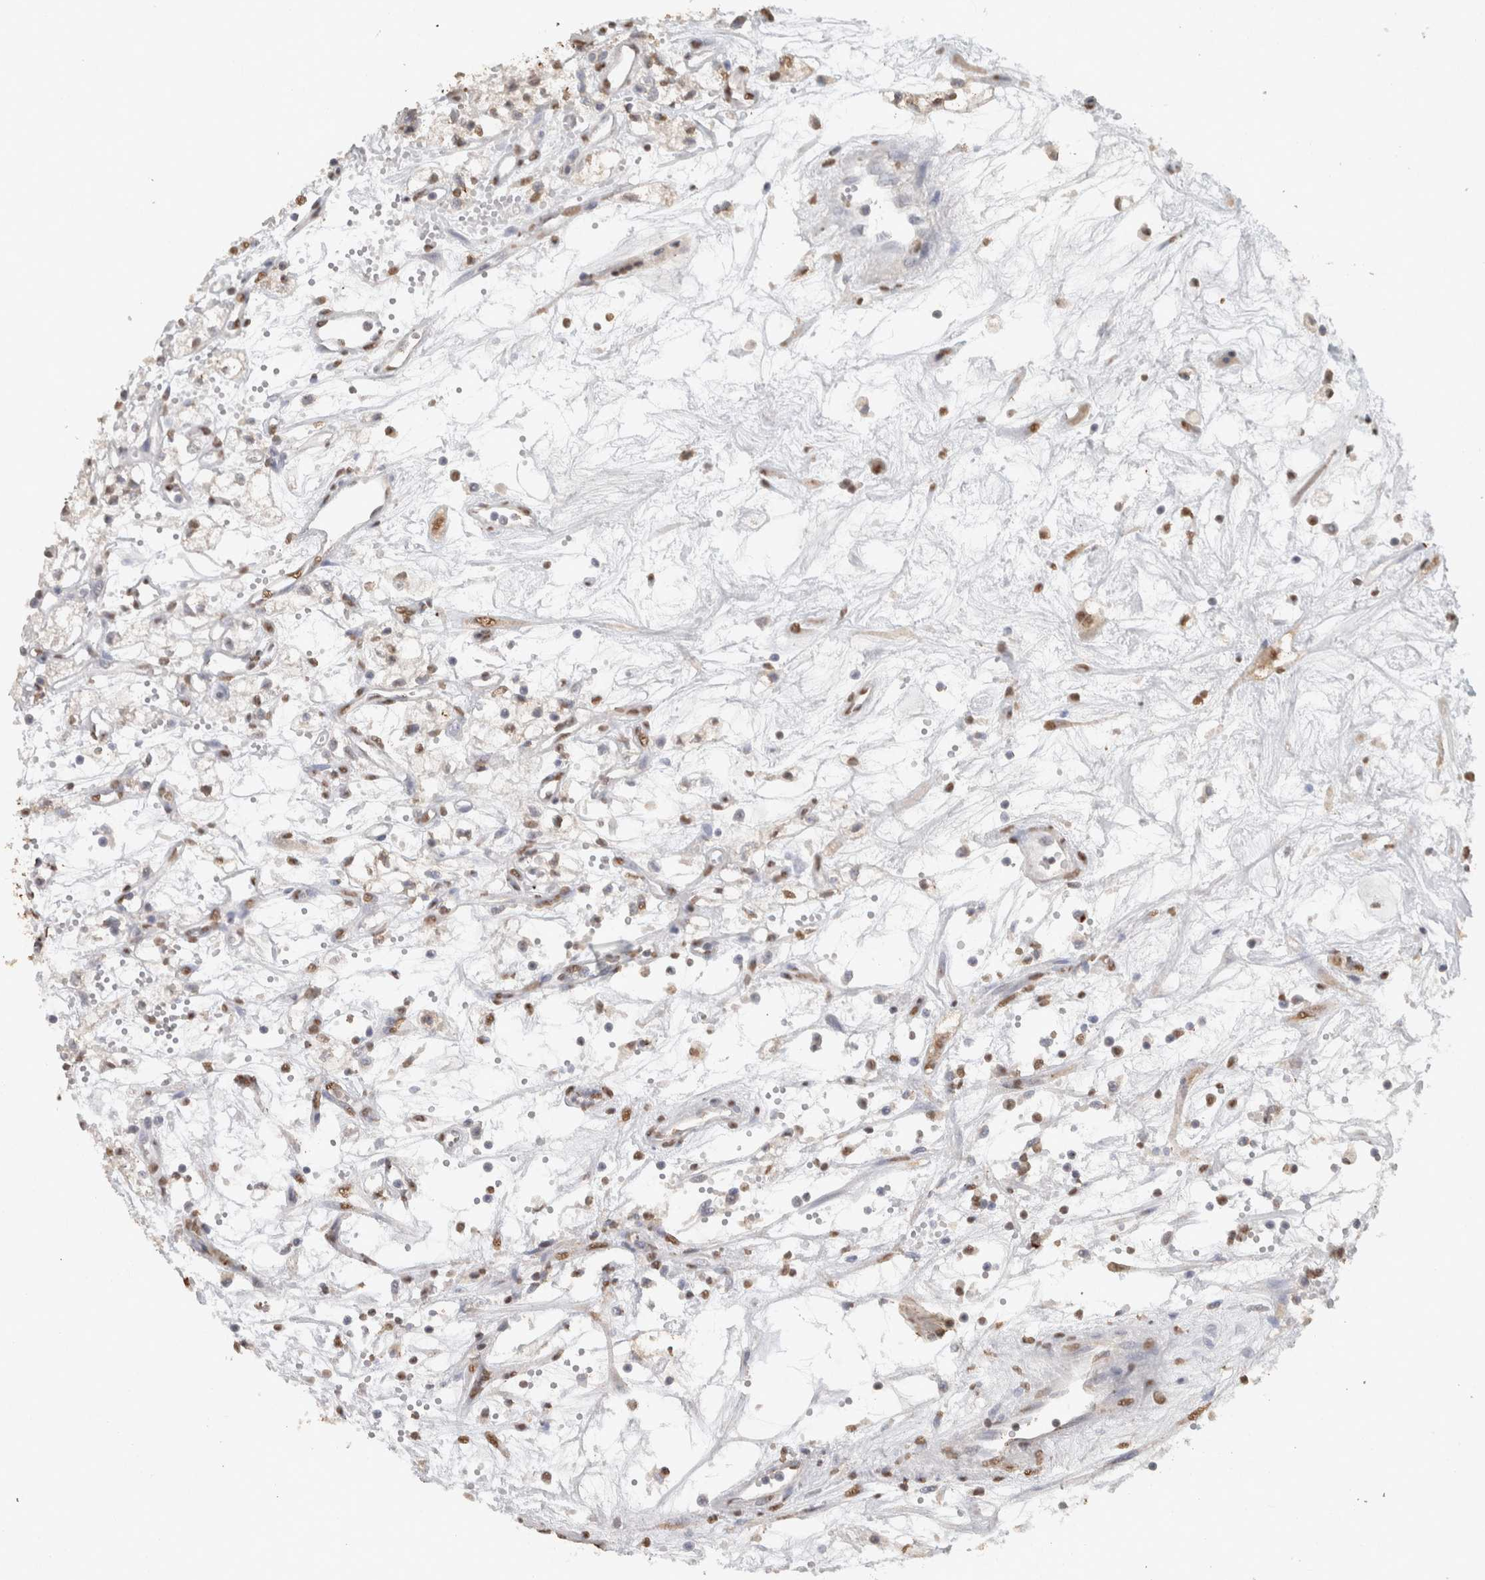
{"staining": {"intensity": "weak", "quantity": "25%-75%", "location": "nuclear"}, "tissue": "renal cancer", "cell_type": "Tumor cells", "image_type": "cancer", "snomed": [{"axis": "morphology", "description": "Adenocarcinoma, NOS"}, {"axis": "topography", "description": "Kidney"}], "caption": "Brown immunohistochemical staining in human renal adenocarcinoma exhibits weak nuclear staining in approximately 25%-75% of tumor cells. The staining is performed using DAB brown chromogen to label protein expression. The nuclei are counter-stained blue using hematoxylin.", "gene": "HAND2", "patient": {"sex": "male", "age": 59}}